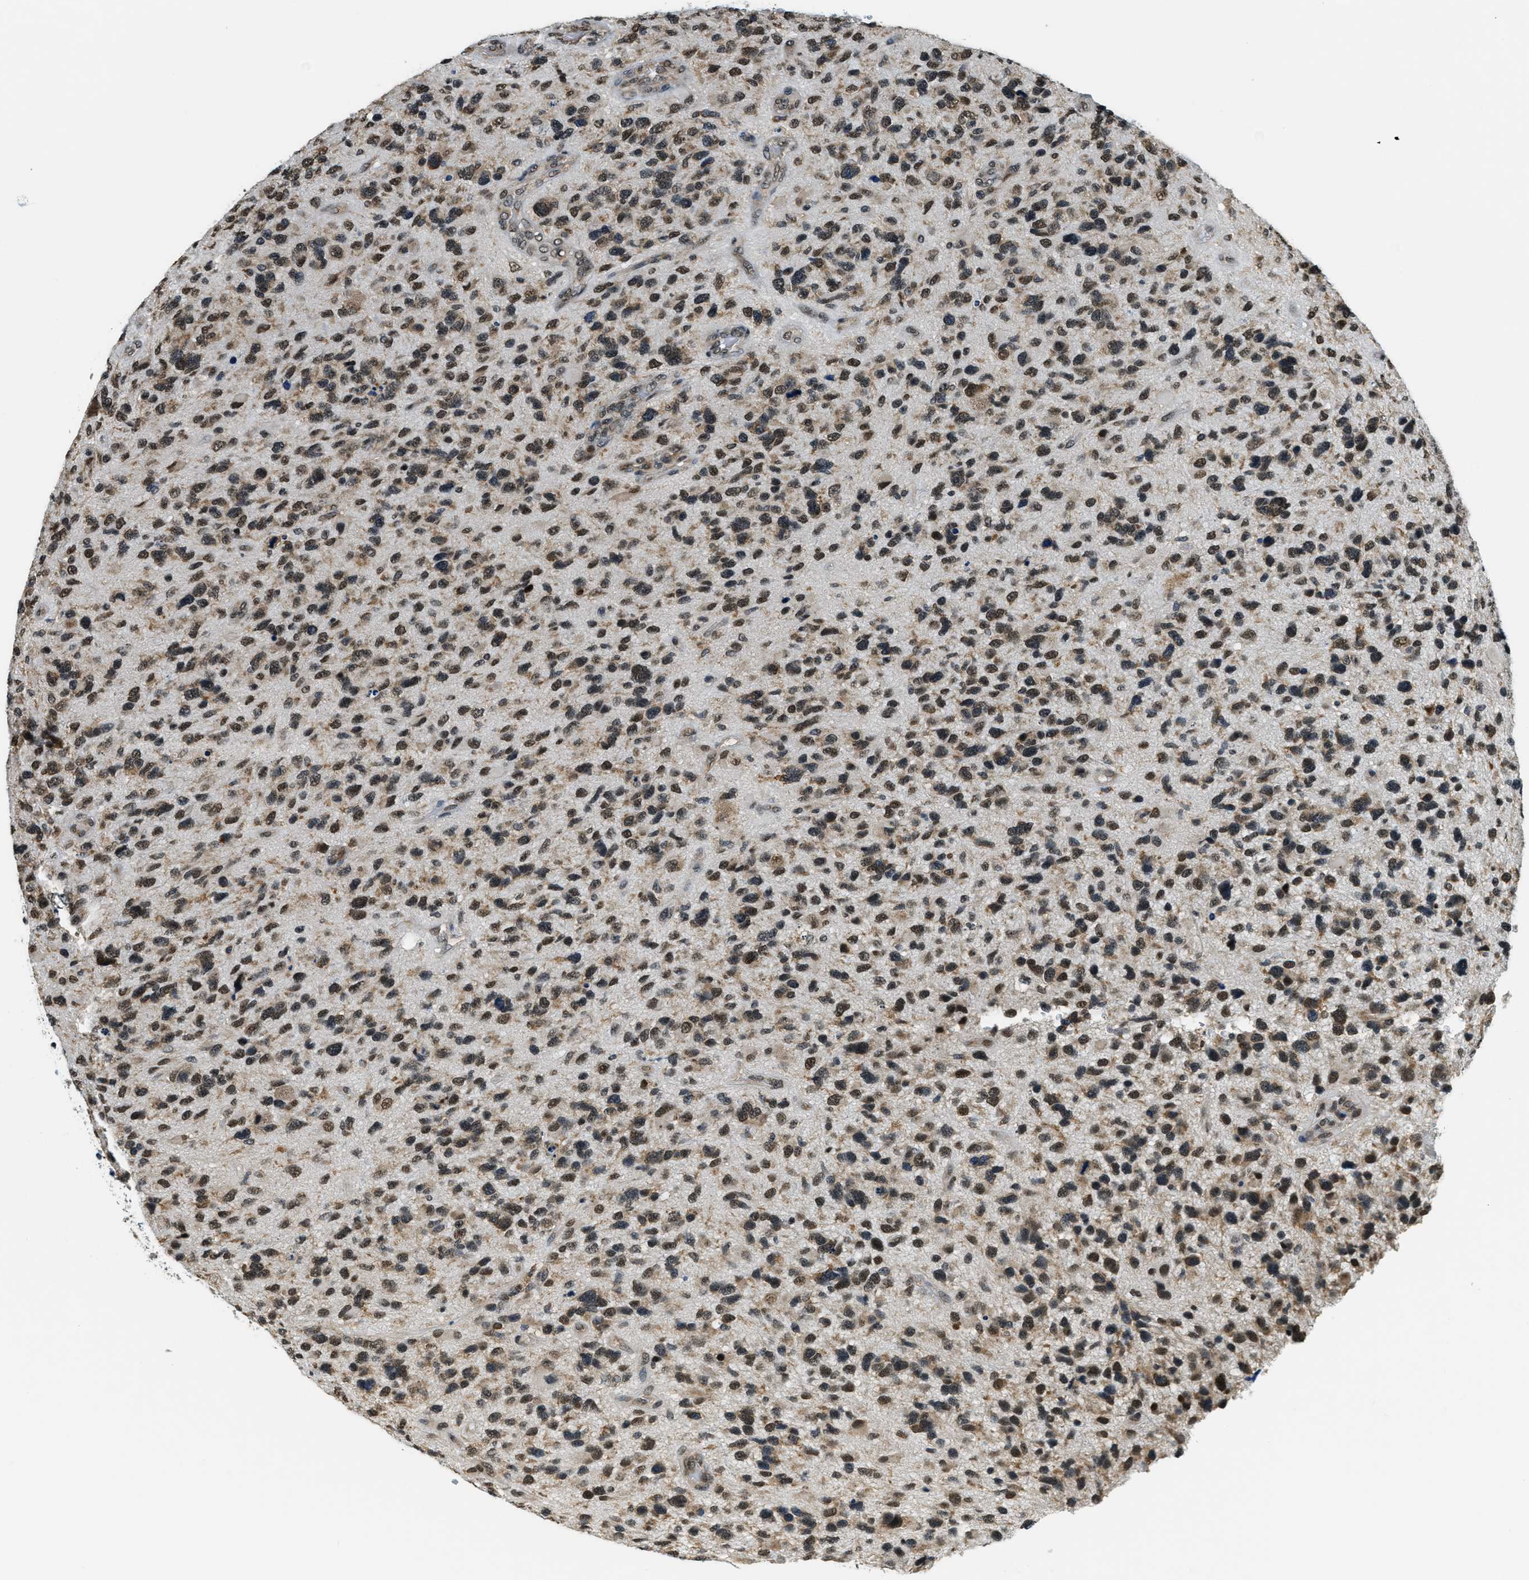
{"staining": {"intensity": "strong", "quantity": "25%-75%", "location": "nuclear"}, "tissue": "glioma", "cell_type": "Tumor cells", "image_type": "cancer", "snomed": [{"axis": "morphology", "description": "Glioma, malignant, High grade"}, {"axis": "topography", "description": "Brain"}], "caption": "High-magnification brightfield microscopy of glioma stained with DAB (brown) and counterstained with hematoxylin (blue). tumor cells exhibit strong nuclear staining is seen in approximately25%-75% of cells.", "gene": "RAB11FIP1", "patient": {"sex": "female", "age": 58}}